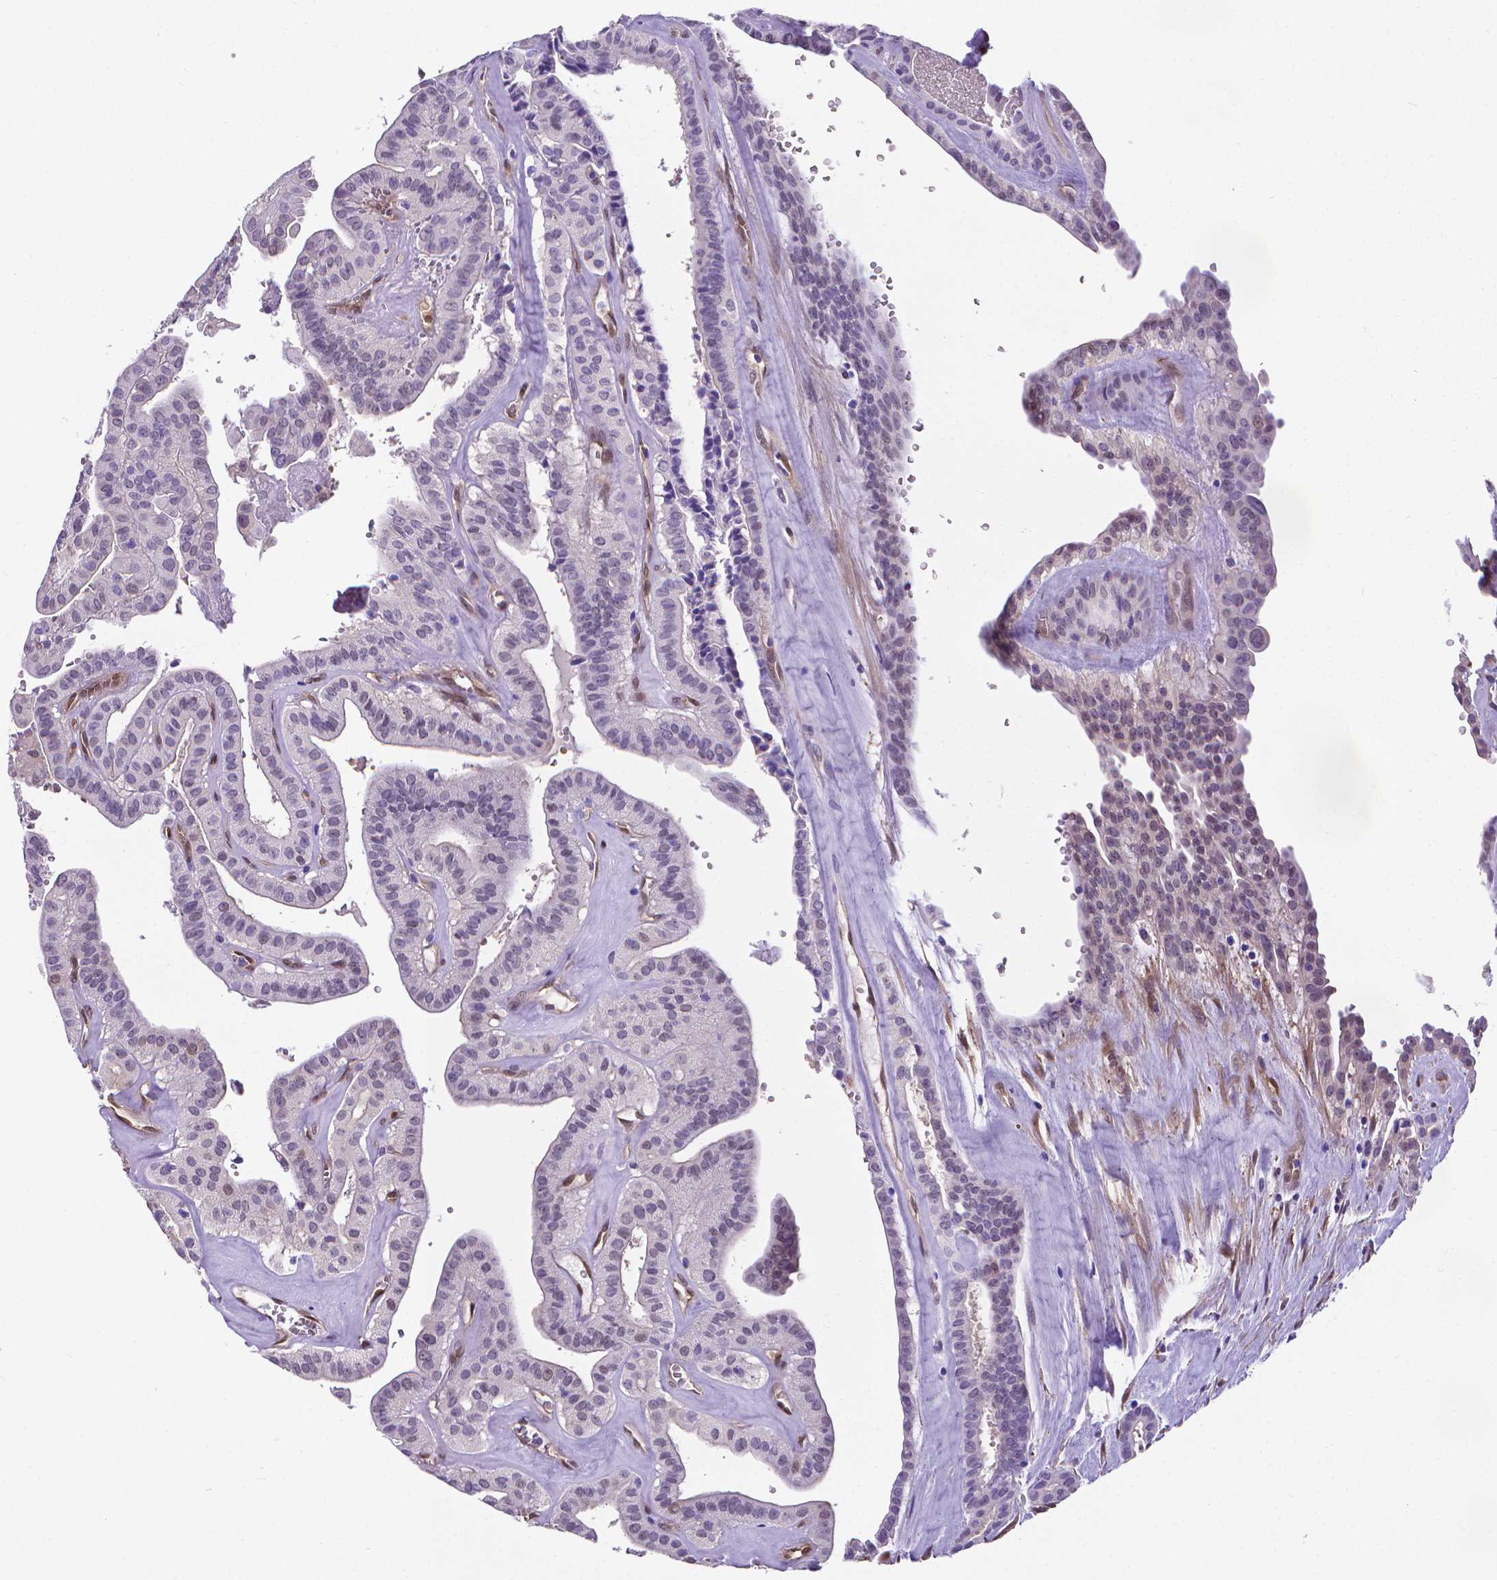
{"staining": {"intensity": "negative", "quantity": "none", "location": "none"}, "tissue": "thyroid cancer", "cell_type": "Tumor cells", "image_type": "cancer", "snomed": [{"axis": "morphology", "description": "Papillary adenocarcinoma, NOS"}, {"axis": "topography", "description": "Thyroid gland"}], "caption": "High magnification brightfield microscopy of thyroid cancer (papillary adenocarcinoma) stained with DAB (3,3'-diaminobenzidine) (brown) and counterstained with hematoxylin (blue): tumor cells show no significant staining.", "gene": "CLIC4", "patient": {"sex": "male", "age": 52}}